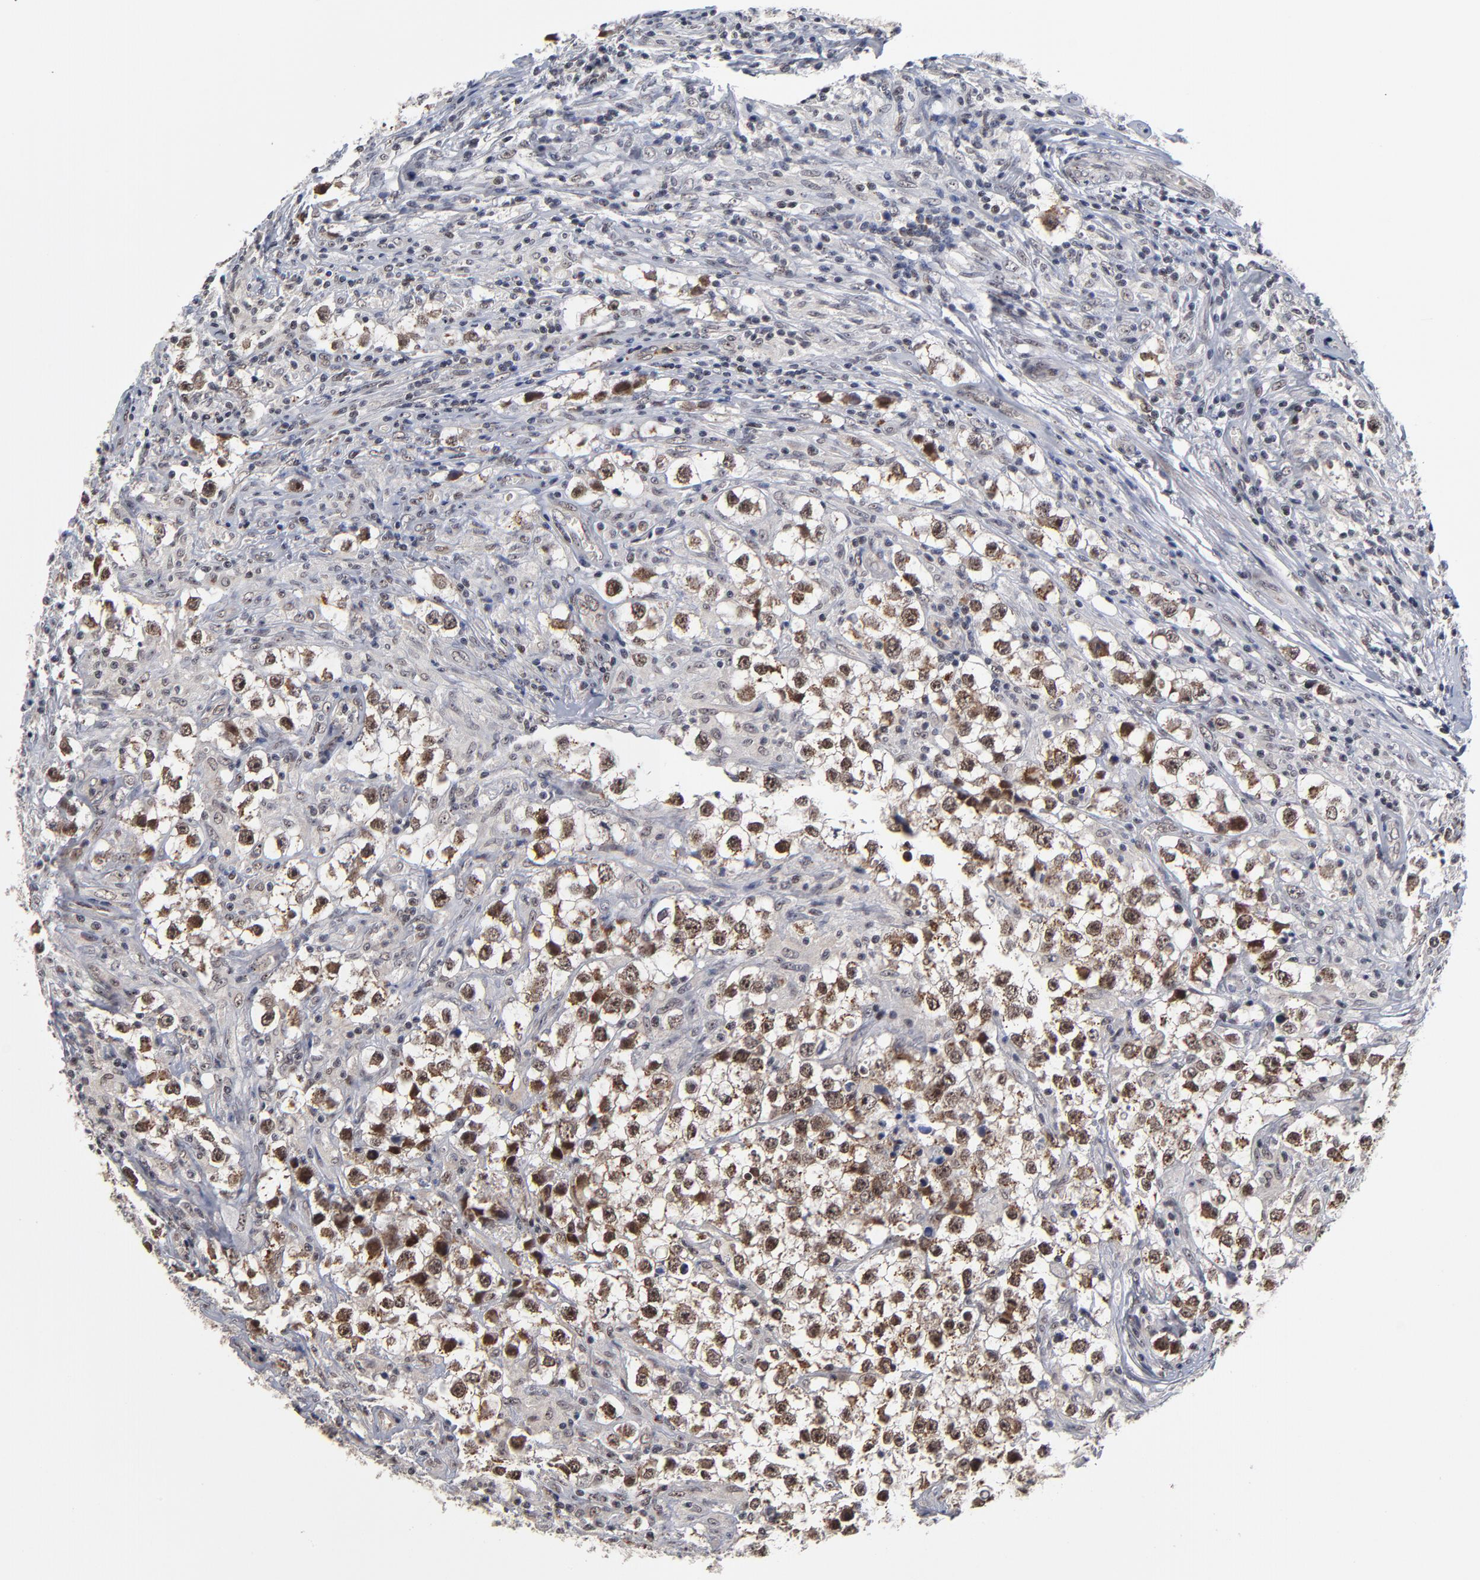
{"staining": {"intensity": "moderate", "quantity": ">75%", "location": "nuclear"}, "tissue": "testis cancer", "cell_type": "Tumor cells", "image_type": "cancer", "snomed": [{"axis": "morphology", "description": "Seminoma, NOS"}, {"axis": "topography", "description": "Testis"}], "caption": "This micrograph demonstrates IHC staining of human testis seminoma, with medium moderate nuclear positivity in approximately >75% of tumor cells.", "gene": "ZNF419", "patient": {"sex": "male", "age": 32}}